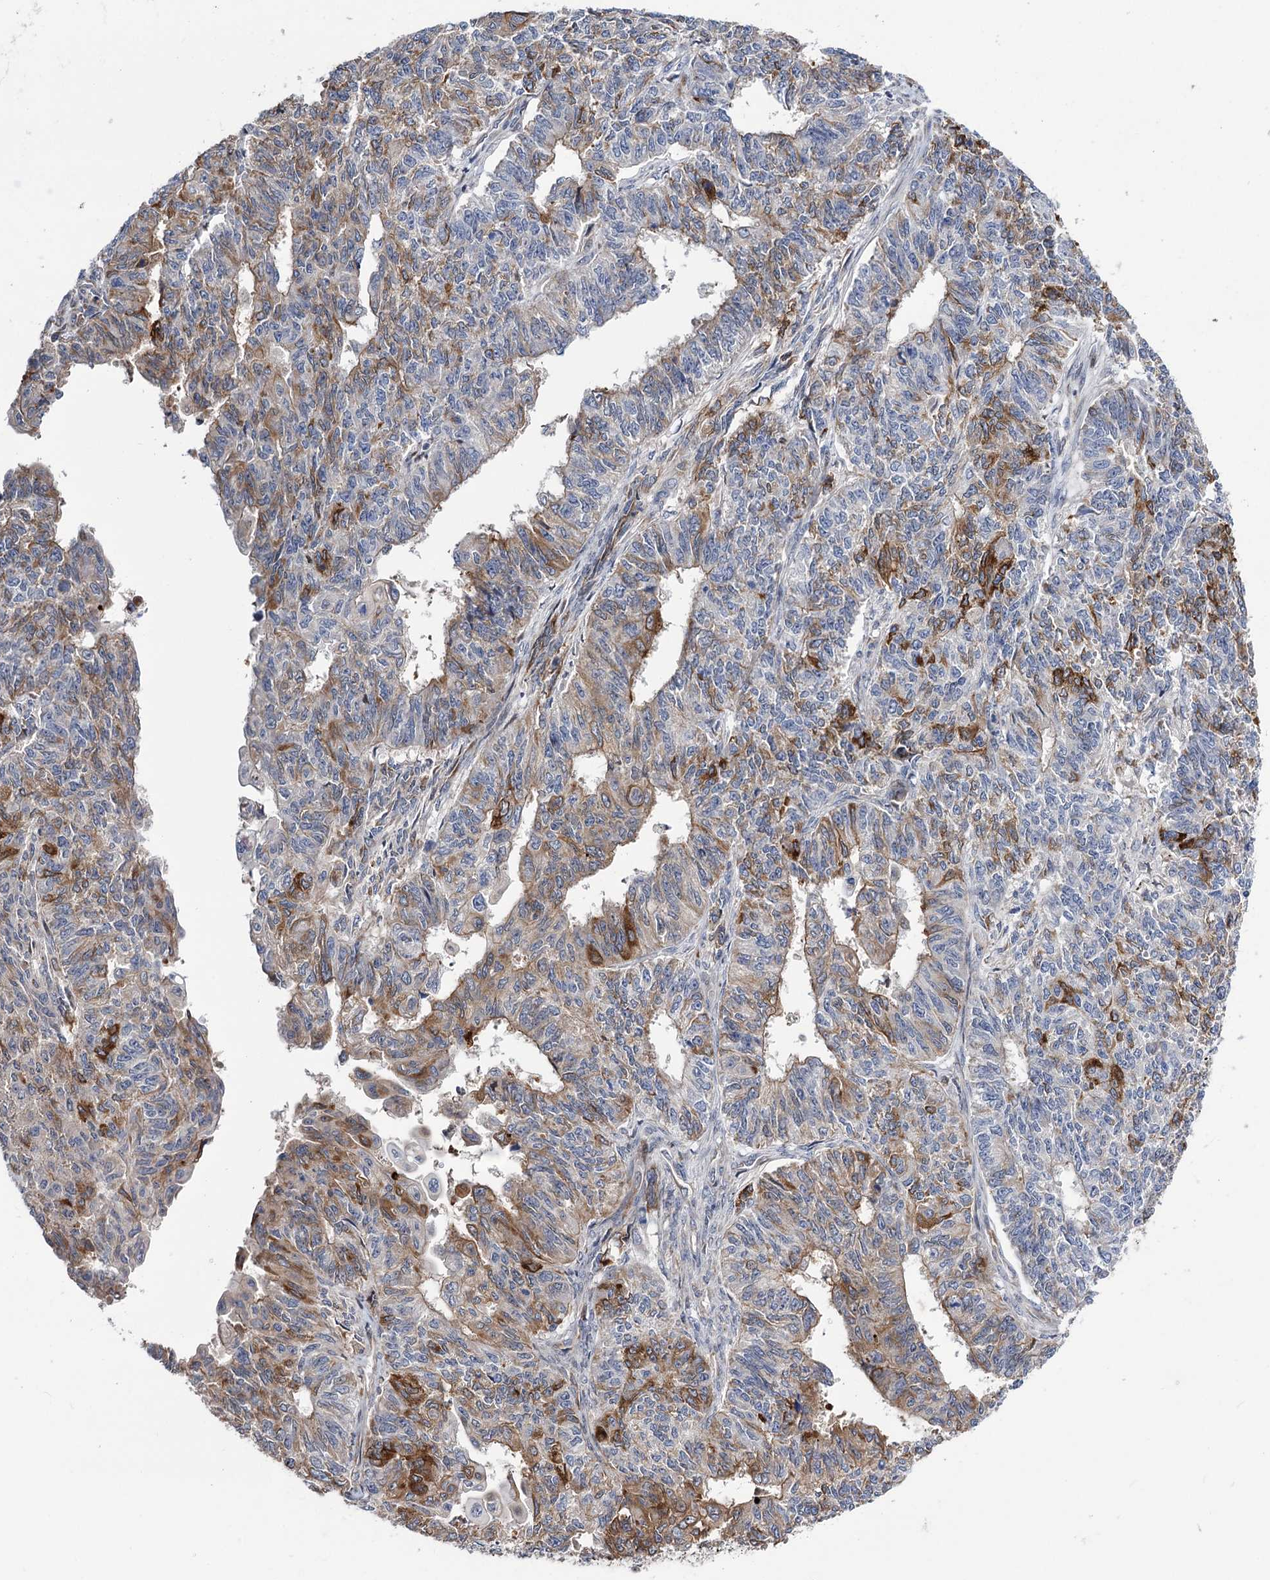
{"staining": {"intensity": "moderate", "quantity": "<25%", "location": "cytoplasmic/membranous"}, "tissue": "endometrial cancer", "cell_type": "Tumor cells", "image_type": "cancer", "snomed": [{"axis": "morphology", "description": "Adenocarcinoma, NOS"}, {"axis": "topography", "description": "Endometrium"}], "caption": "The immunohistochemical stain highlights moderate cytoplasmic/membranous positivity in tumor cells of endometrial adenocarcinoma tissue.", "gene": "UBR1", "patient": {"sex": "female", "age": 32}}